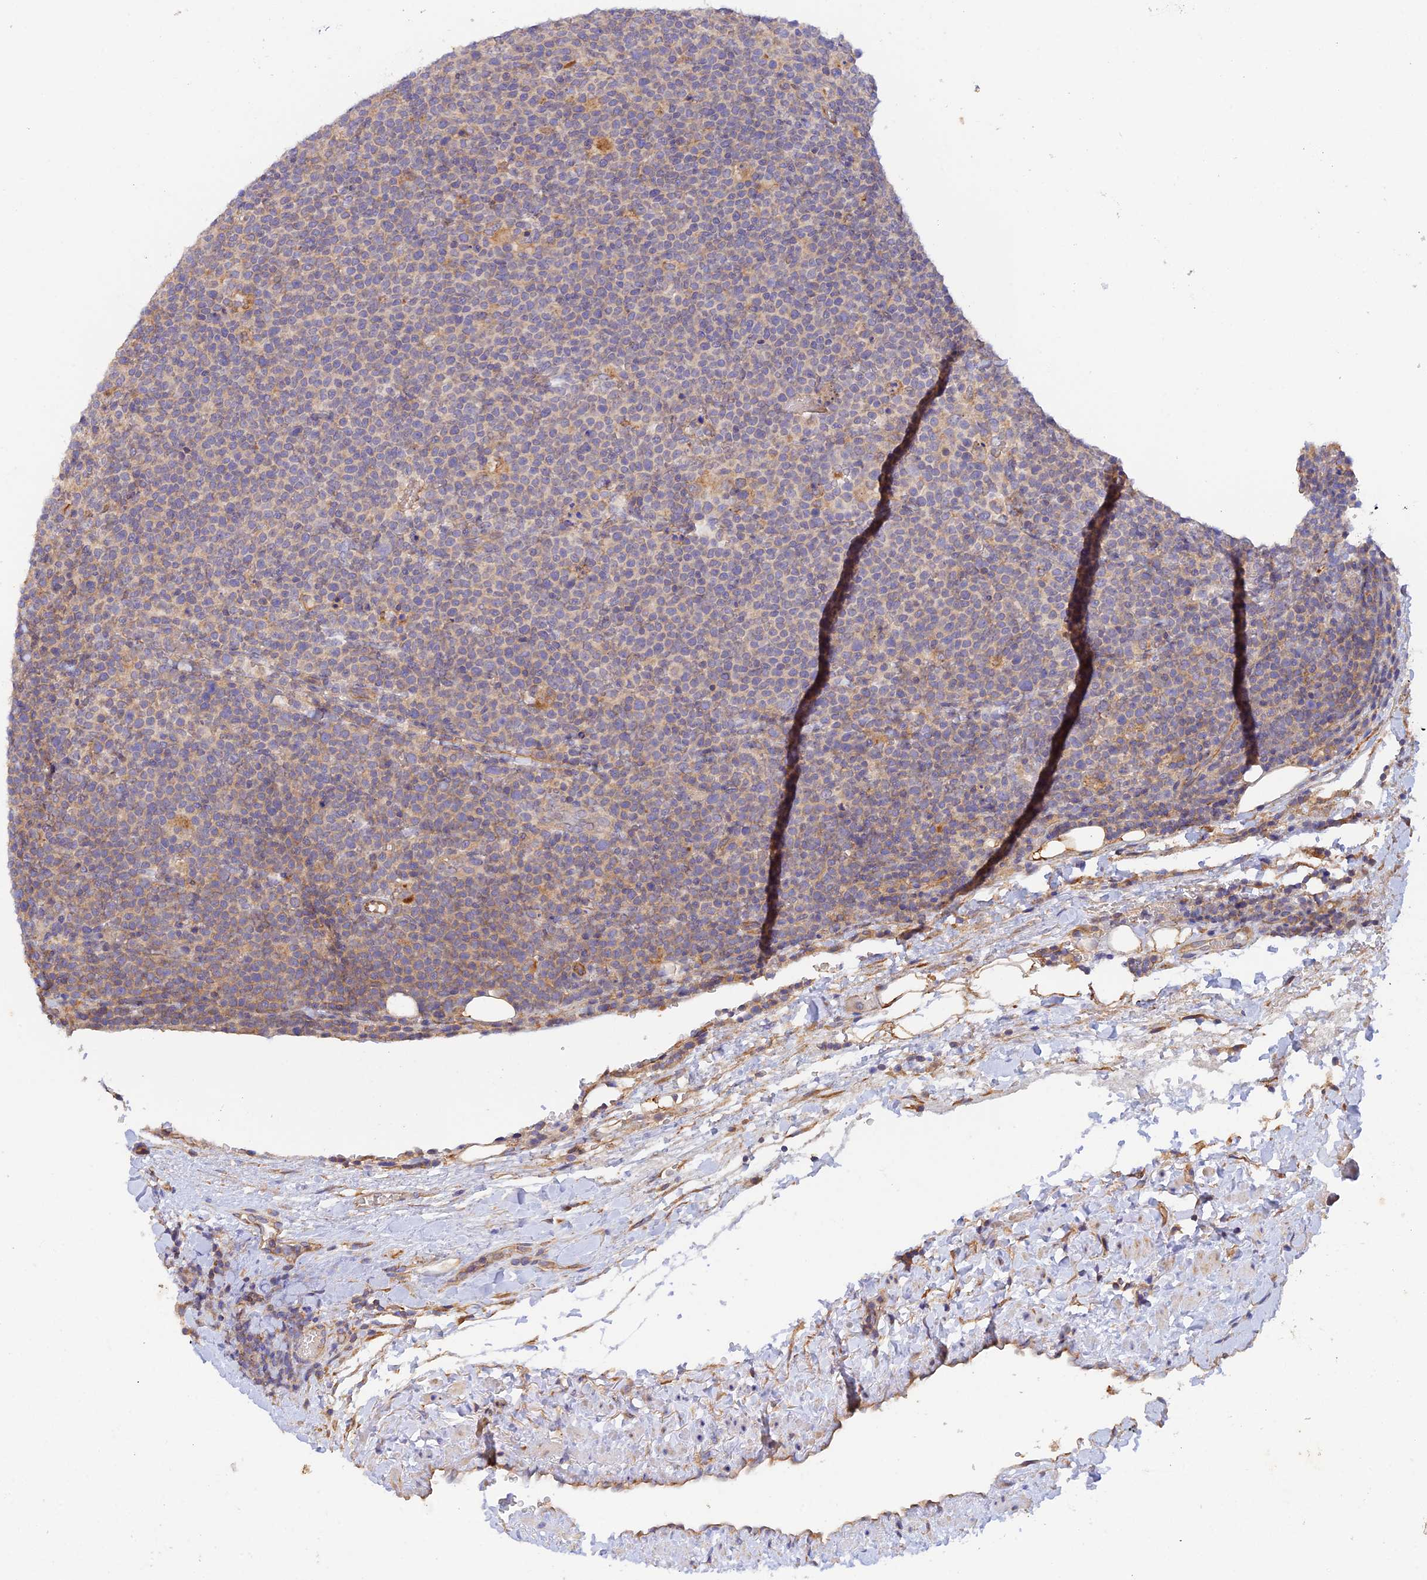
{"staining": {"intensity": "weak", "quantity": "25%-75%", "location": "cytoplasmic/membranous"}, "tissue": "lymphoma", "cell_type": "Tumor cells", "image_type": "cancer", "snomed": [{"axis": "morphology", "description": "Malignant lymphoma, non-Hodgkin's type, High grade"}, {"axis": "topography", "description": "Lymph node"}], "caption": "IHC (DAB (3,3'-diaminobenzidine)) staining of lymphoma reveals weak cytoplasmic/membranous protein expression in approximately 25%-75% of tumor cells. The staining was performed using DAB to visualize the protein expression in brown, while the nuclei were stained in blue with hematoxylin (Magnification: 20x).", "gene": "MYO9A", "patient": {"sex": "male", "age": 61}}